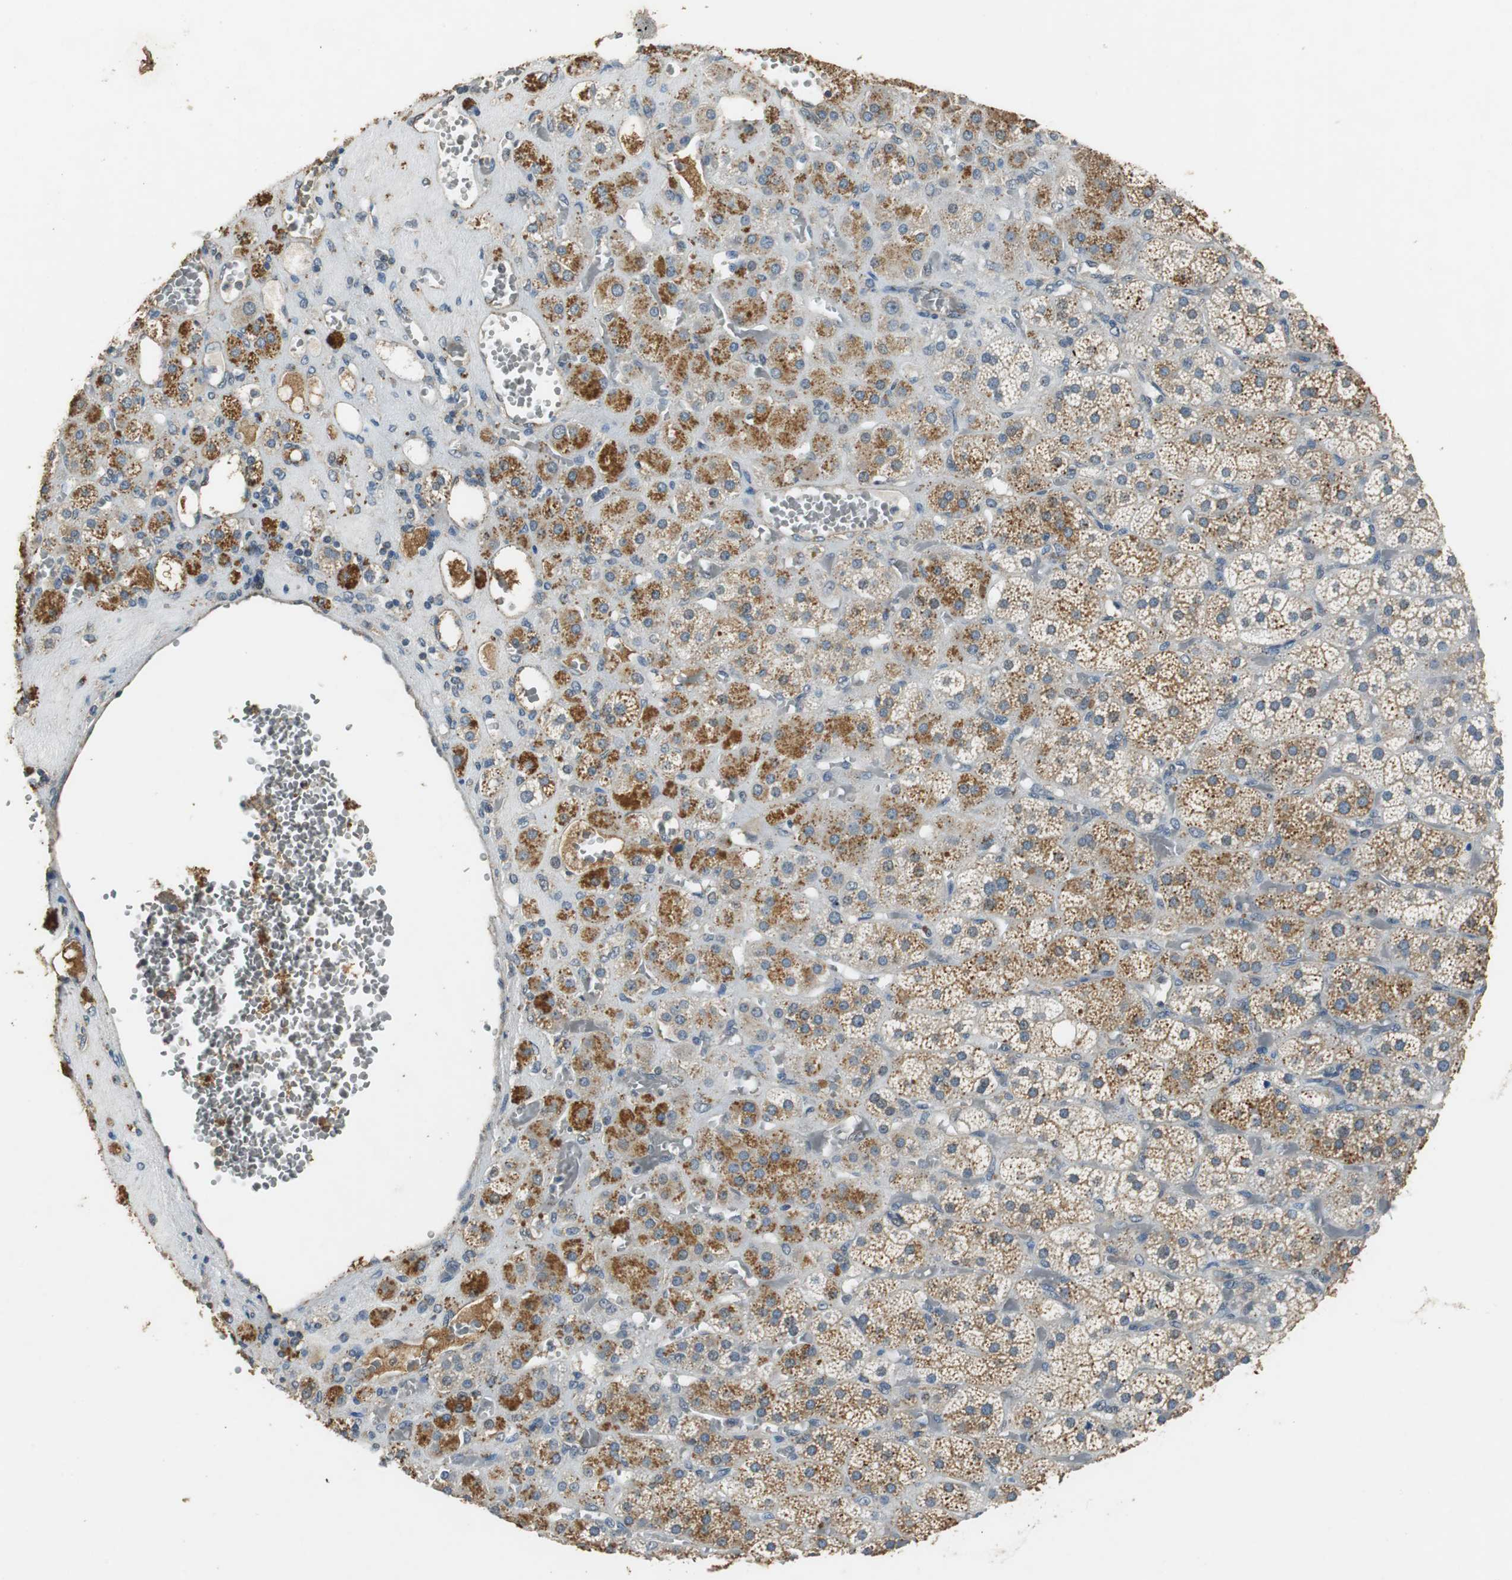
{"staining": {"intensity": "strong", "quantity": "25%-75%", "location": "cytoplasmic/membranous"}, "tissue": "adrenal gland", "cell_type": "Glandular cells", "image_type": "normal", "snomed": [{"axis": "morphology", "description": "Normal tissue, NOS"}, {"axis": "topography", "description": "Adrenal gland"}], "caption": "The immunohistochemical stain shows strong cytoplasmic/membranous positivity in glandular cells of benign adrenal gland.", "gene": "ALDH4A1", "patient": {"sex": "female", "age": 71}}